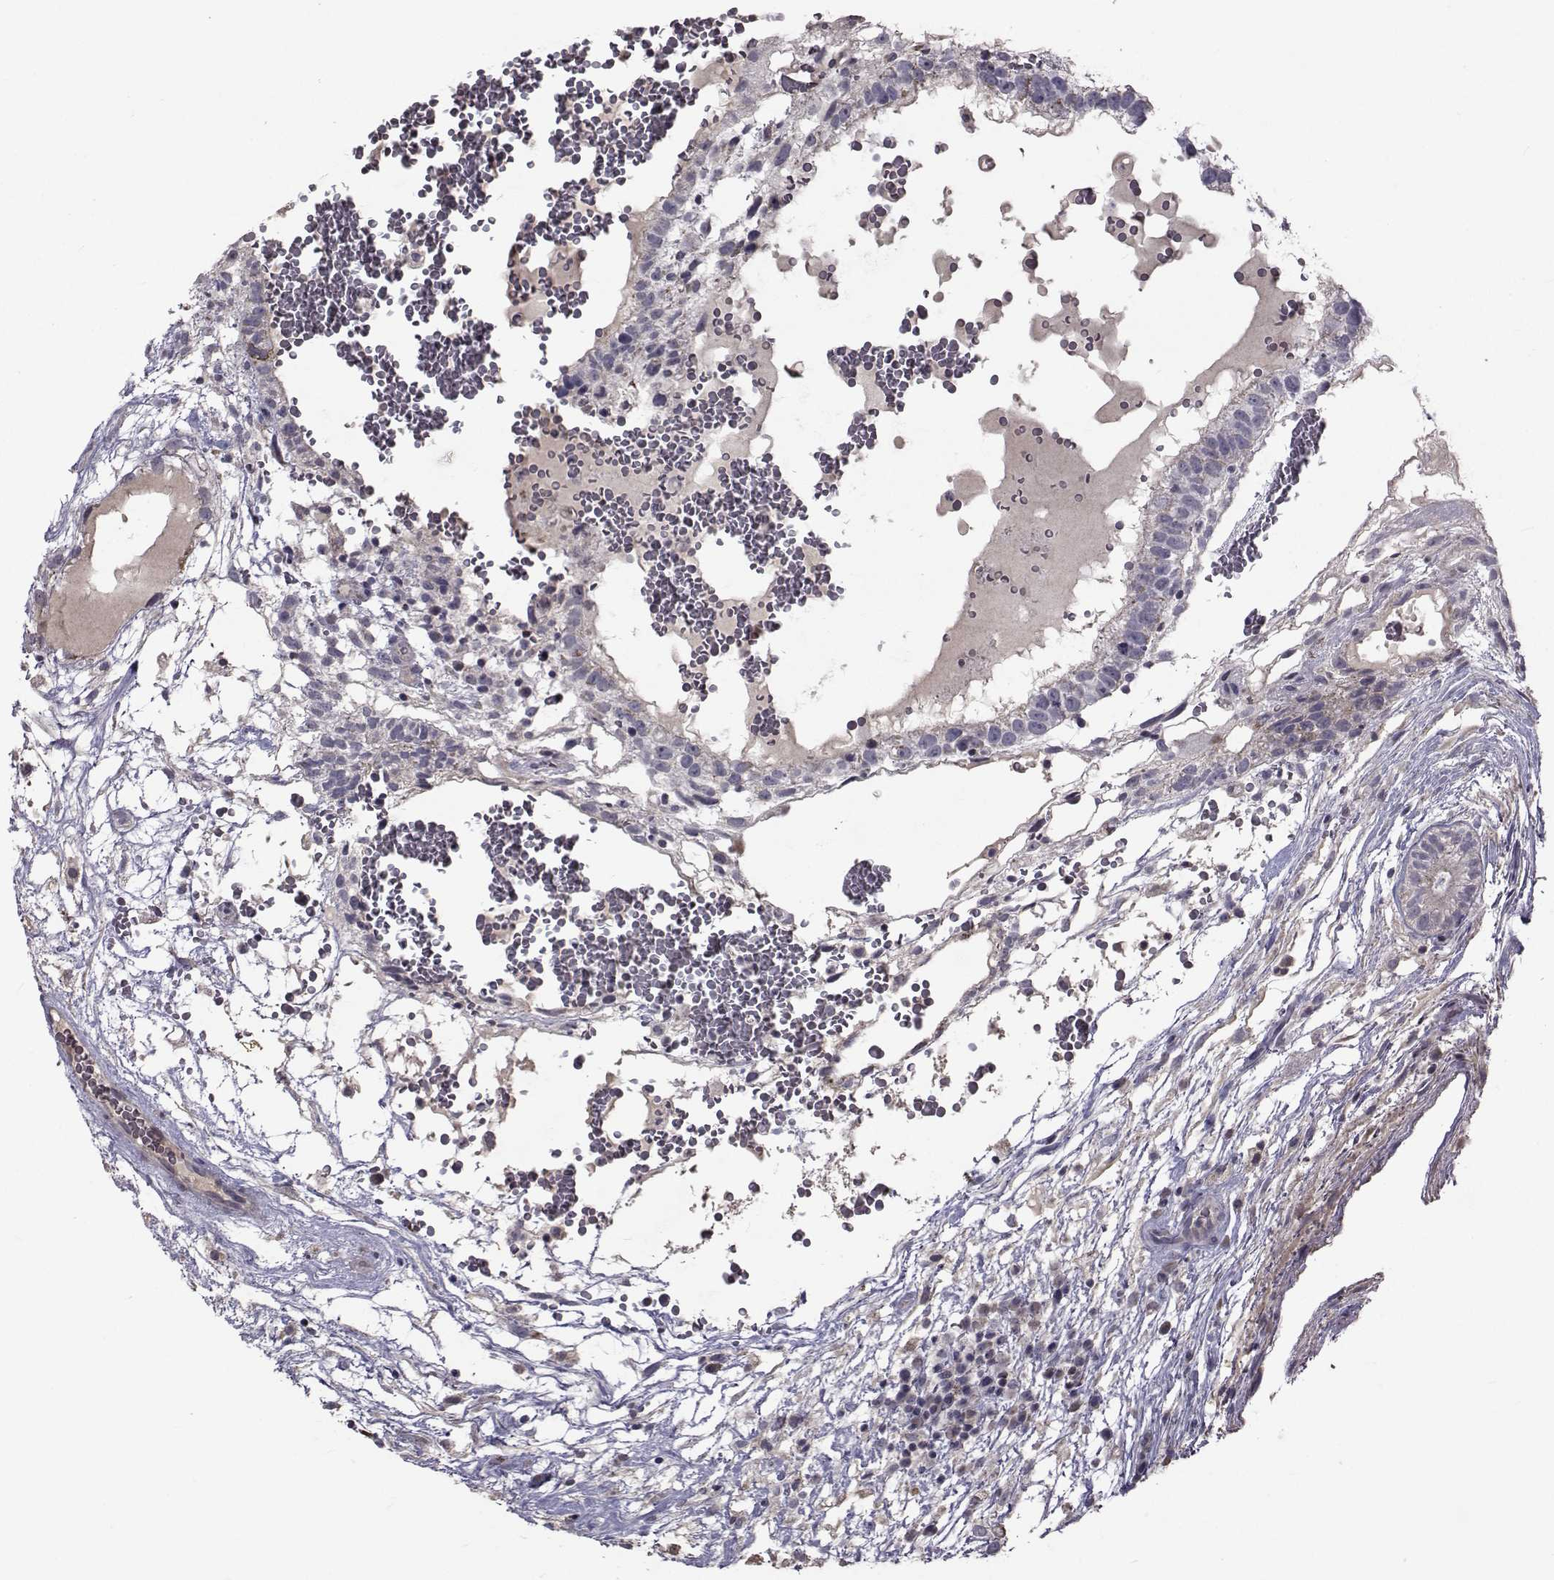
{"staining": {"intensity": "negative", "quantity": "none", "location": "none"}, "tissue": "testis cancer", "cell_type": "Tumor cells", "image_type": "cancer", "snomed": [{"axis": "morphology", "description": "Normal tissue, NOS"}, {"axis": "morphology", "description": "Carcinoma, Embryonal, NOS"}, {"axis": "topography", "description": "Testis"}], "caption": "Tumor cells show no significant expression in testis embryonal carcinoma.", "gene": "FDXR", "patient": {"sex": "male", "age": 32}}